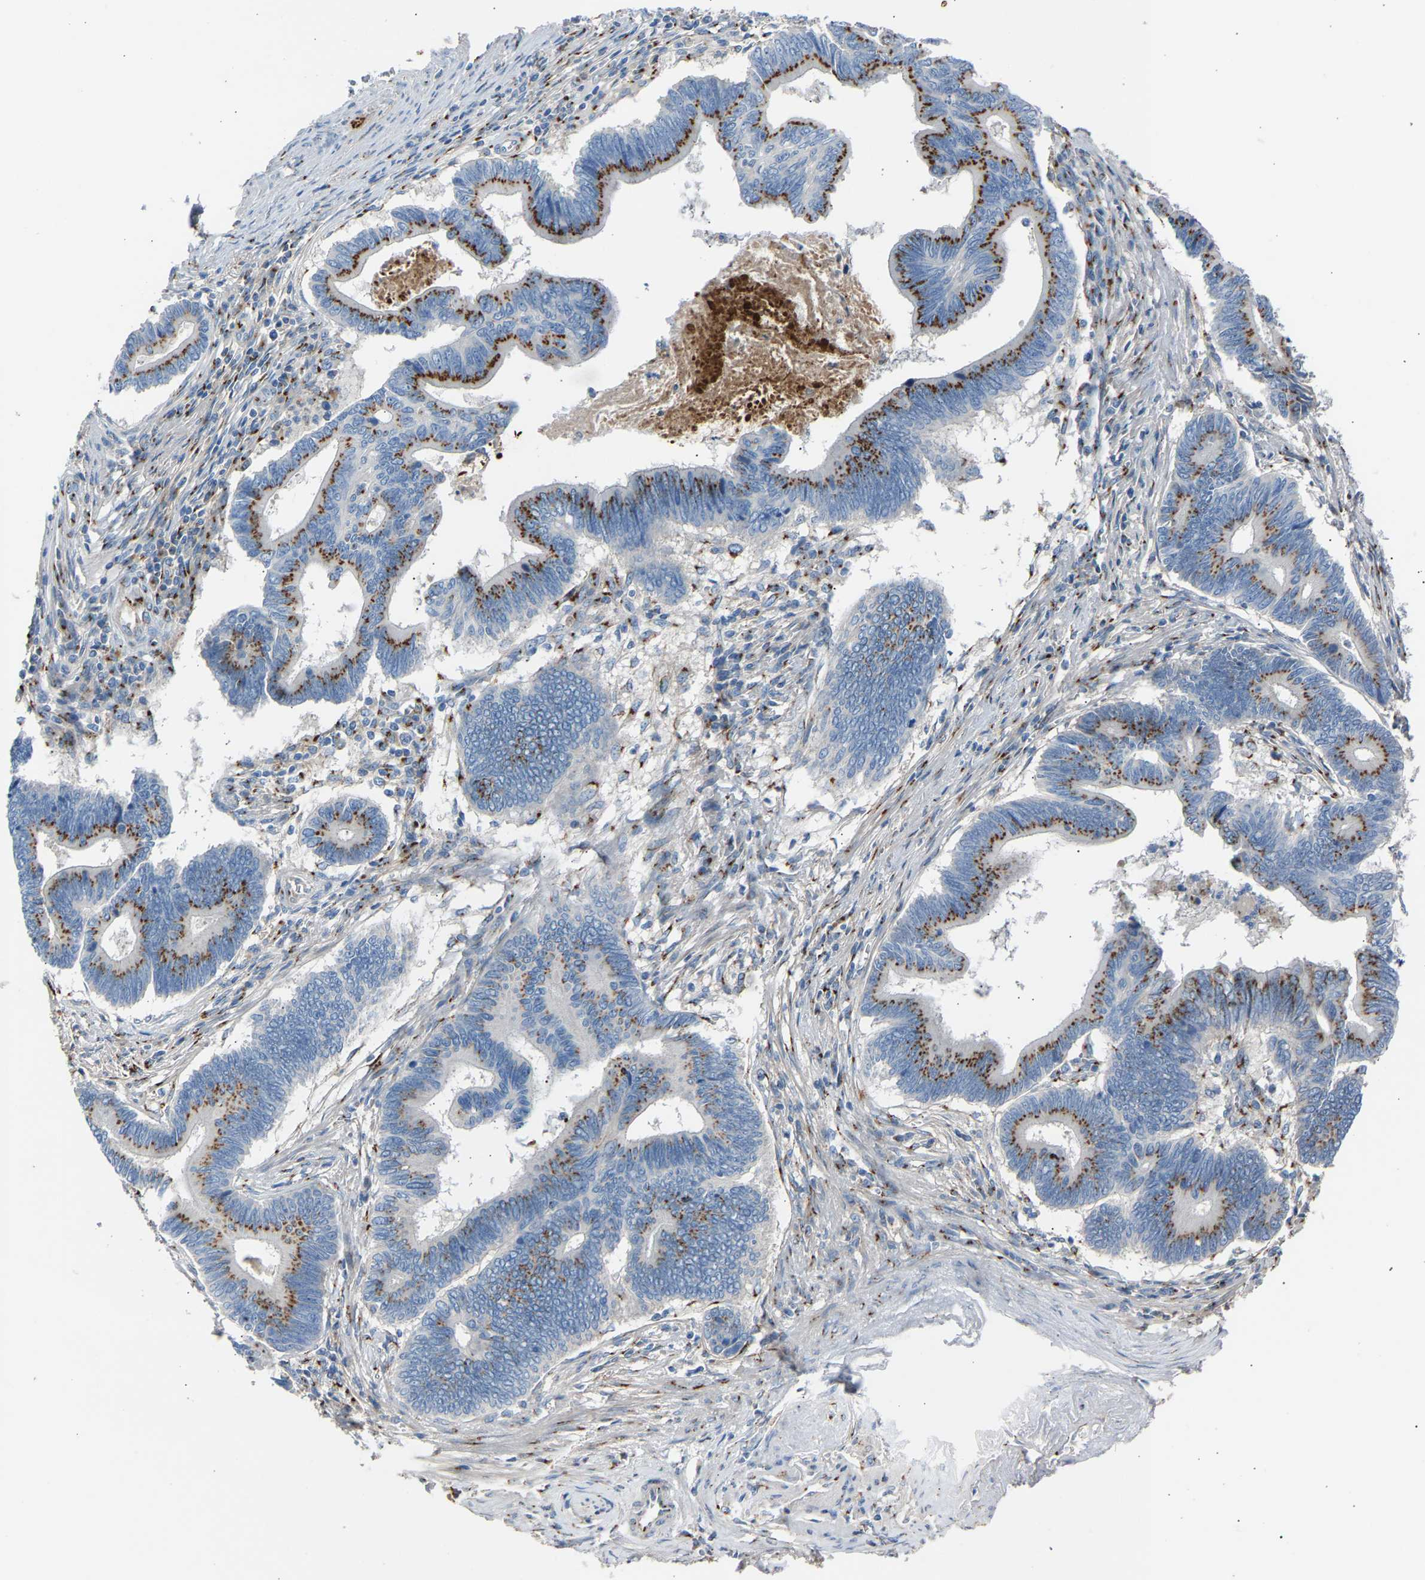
{"staining": {"intensity": "moderate", "quantity": ">75%", "location": "cytoplasmic/membranous"}, "tissue": "pancreatic cancer", "cell_type": "Tumor cells", "image_type": "cancer", "snomed": [{"axis": "morphology", "description": "Adenocarcinoma, NOS"}, {"axis": "topography", "description": "Pancreas"}], "caption": "IHC photomicrograph of human pancreatic cancer stained for a protein (brown), which exhibits medium levels of moderate cytoplasmic/membranous staining in about >75% of tumor cells.", "gene": "CYREN", "patient": {"sex": "female", "age": 70}}